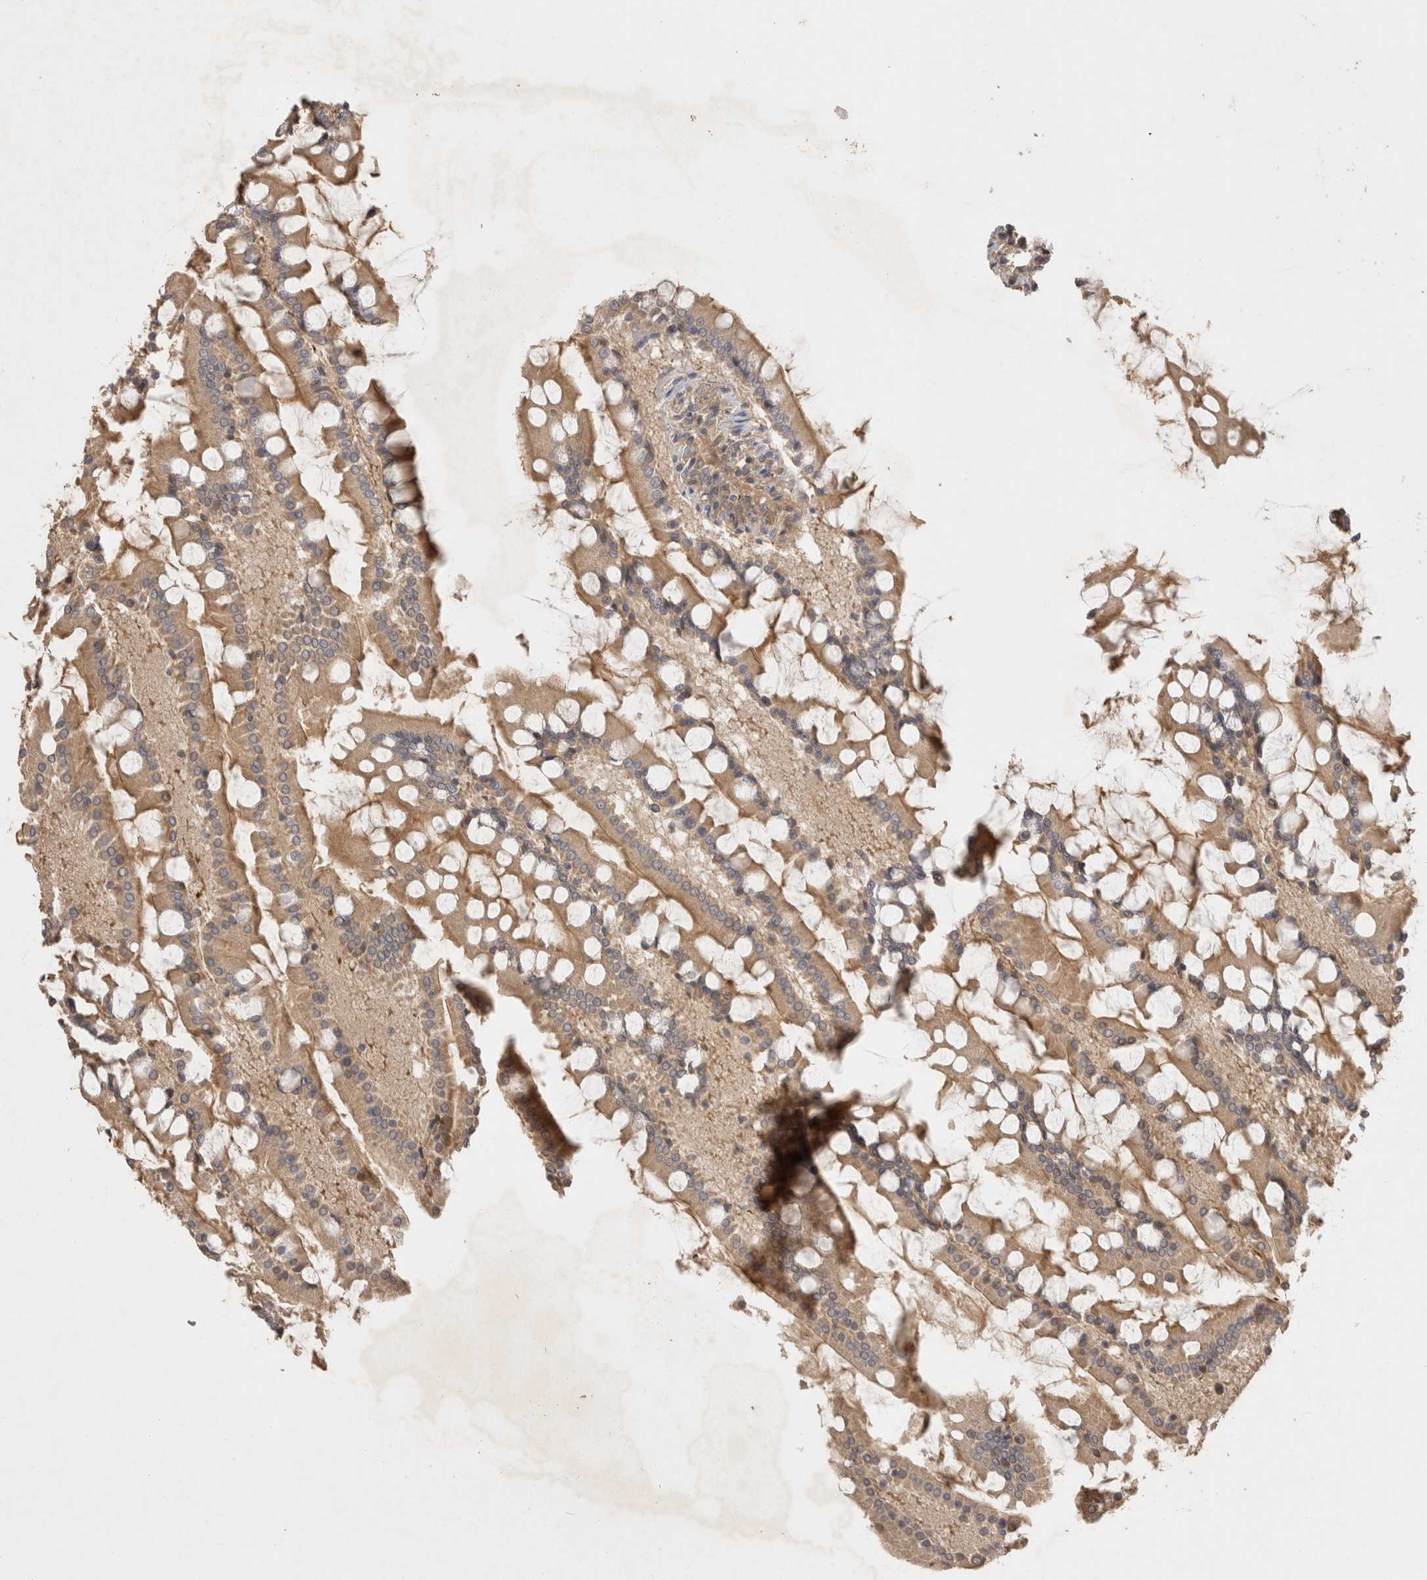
{"staining": {"intensity": "strong", "quantity": ">75%", "location": "cytoplasmic/membranous"}, "tissue": "small intestine", "cell_type": "Glandular cells", "image_type": "normal", "snomed": [{"axis": "morphology", "description": "Normal tissue, NOS"}, {"axis": "topography", "description": "Small intestine"}], "caption": "A high-resolution histopathology image shows immunohistochemistry (IHC) staining of unremarkable small intestine, which exhibits strong cytoplasmic/membranous expression in approximately >75% of glandular cells.", "gene": "PPP1R42", "patient": {"sex": "male", "age": 41}}